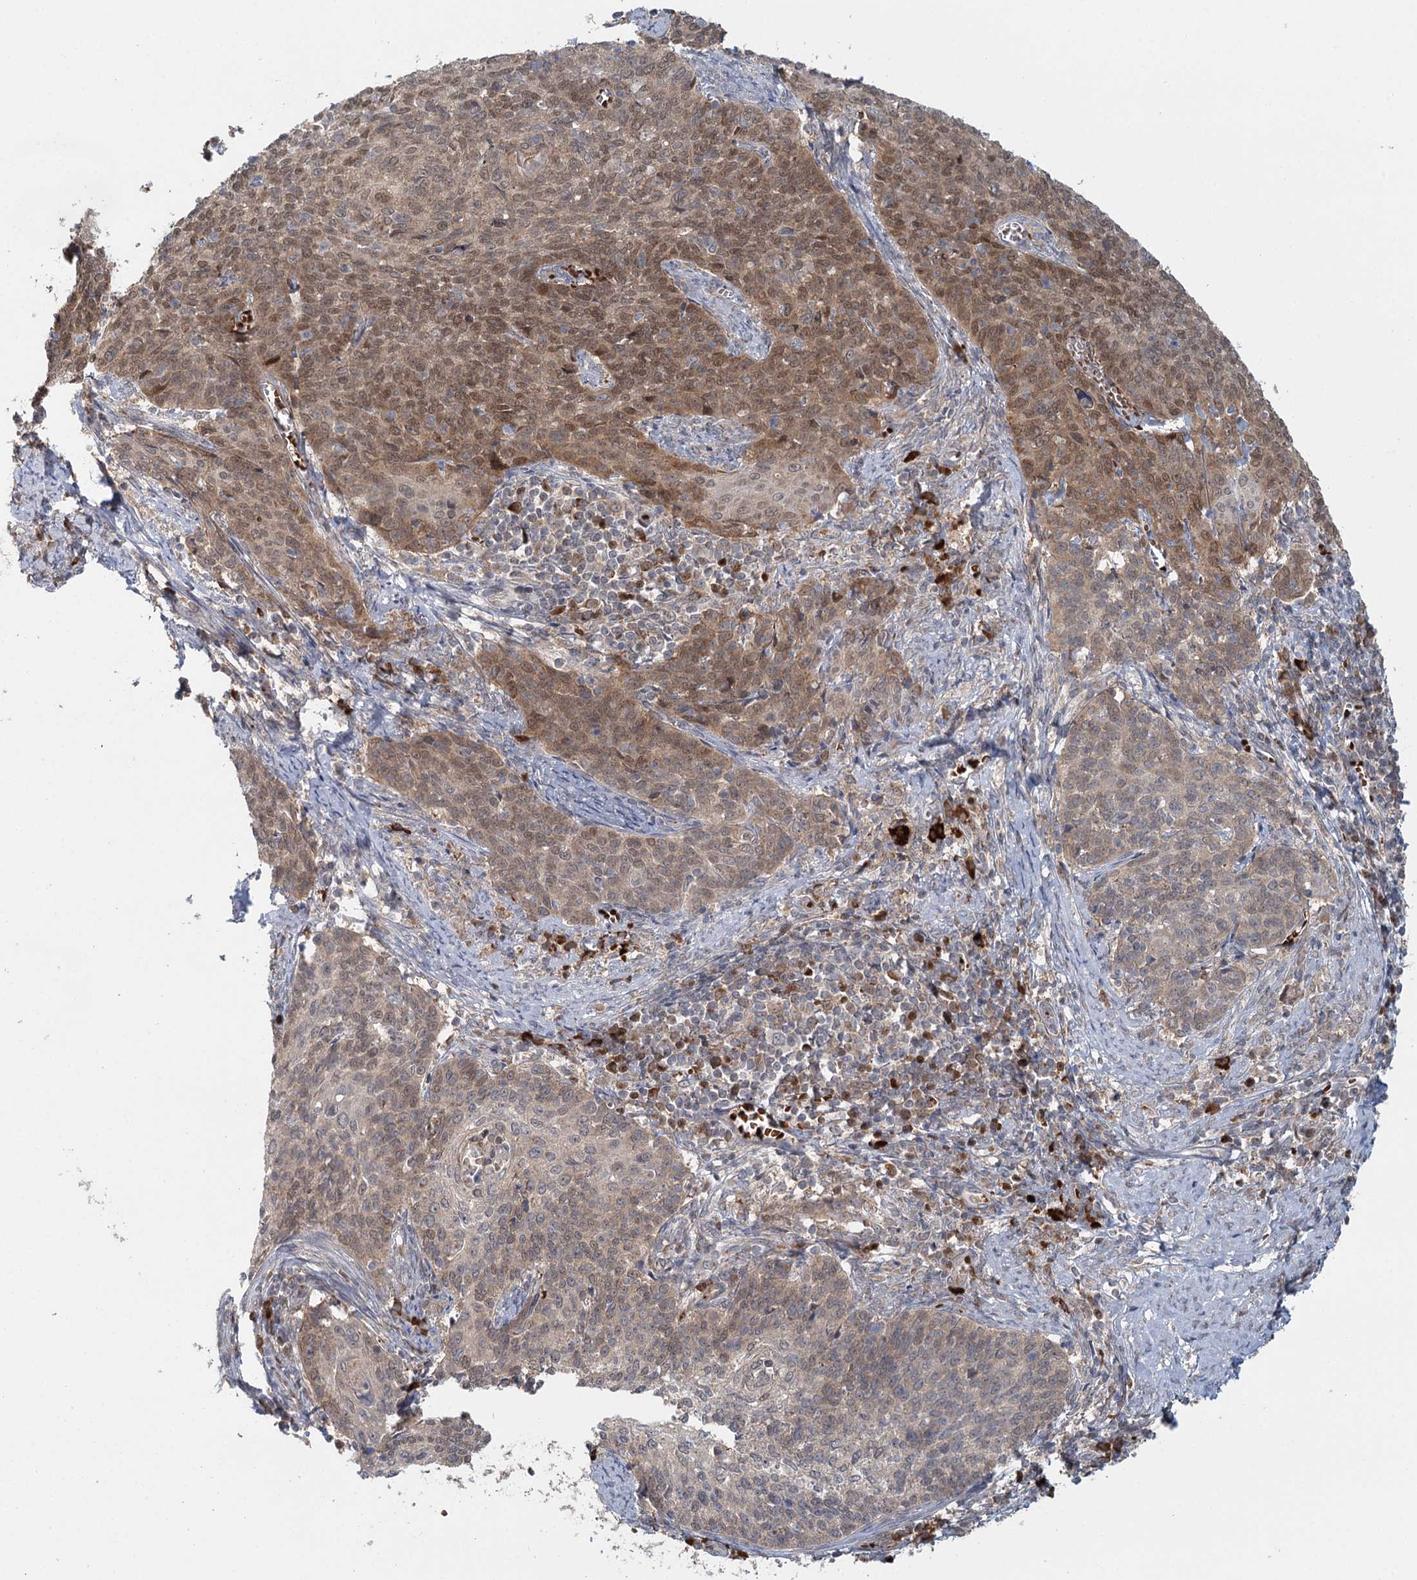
{"staining": {"intensity": "moderate", "quantity": ">75%", "location": "cytoplasmic/membranous,nuclear"}, "tissue": "cervical cancer", "cell_type": "Tumor cells", "image_type": "cancer", "snomed": [{"axis": "morphology", "description": "Squamous cell carcinoma, NOS"}, {"axis": "topography", "description": "Cervix"}], "caption": "Protein staining by immunohistochemistry shows moderate cytoplasmic/membranous and nuclear staining in approximately >75% of tumor cells in squamous cell carcinoma (cervical). (DAB (3,3'-diaminobenzidine) IHC, brown staining for protein, blue staining for nuclei).", "gene": "ADK", "patient": {"sex": "female", "age": 39}}